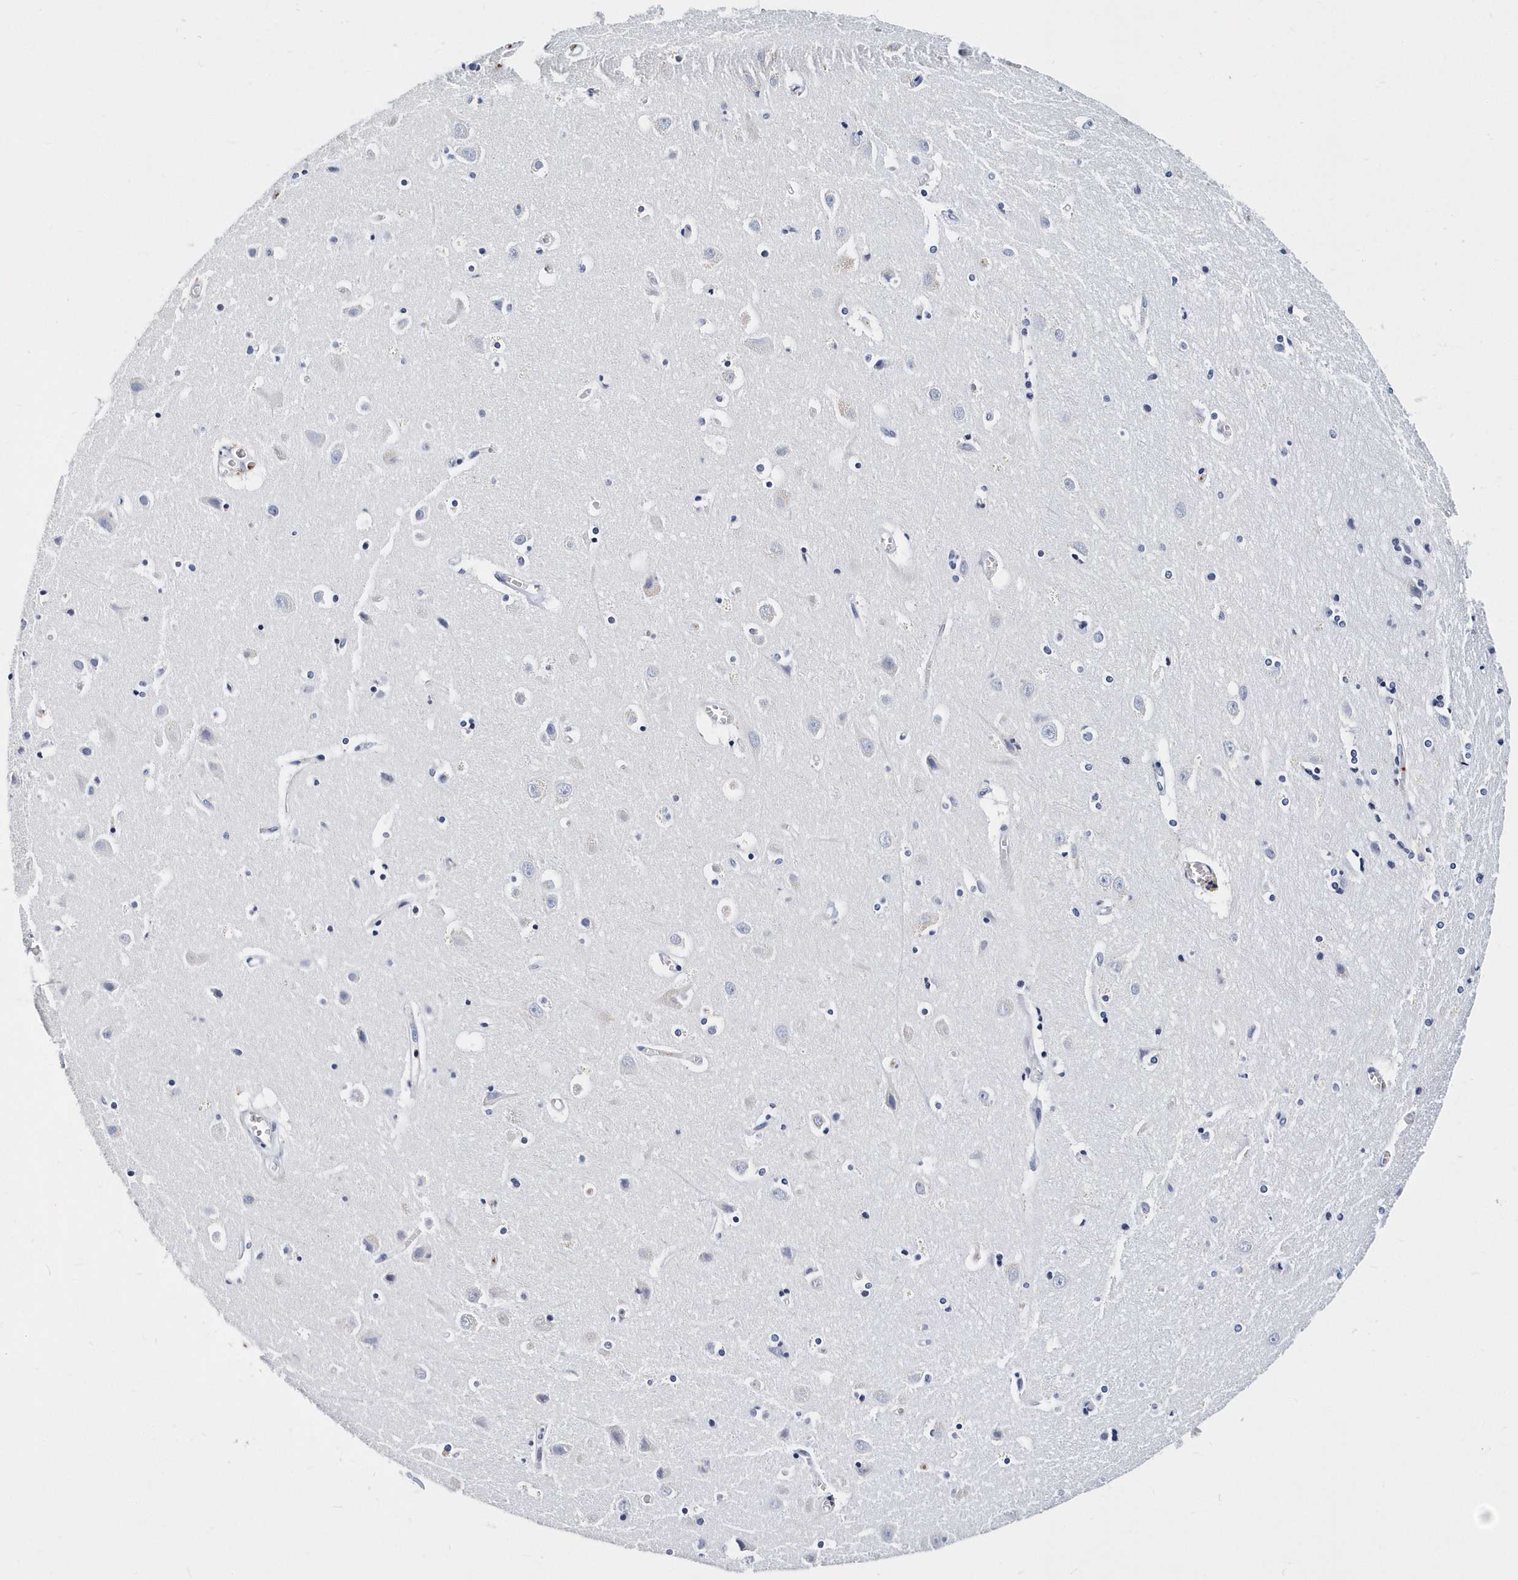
{"staining": {"intensity": "negative", "quantity": "none", "location": "none"}, "tissue": "cerebral cortex", "cell_type": "Endothelial cells", "image_type": "normal", "snomed": [{"axis": "morphology", "description": "Normal tissue, NOS"}, {"axis": "topography", "description": "Cerebral cortex"}], "caption": "High magnification brightfield microscopy of normal cerebral cortex stained with DAB (brown) and counterstained with hematoxylin (blue): endothelial cells show no significant expression. (DAB immunohistochemistry (IHC), high magnification).", "gene": "ITGA2B", "patient": {"sex": "male", "age": 54}}